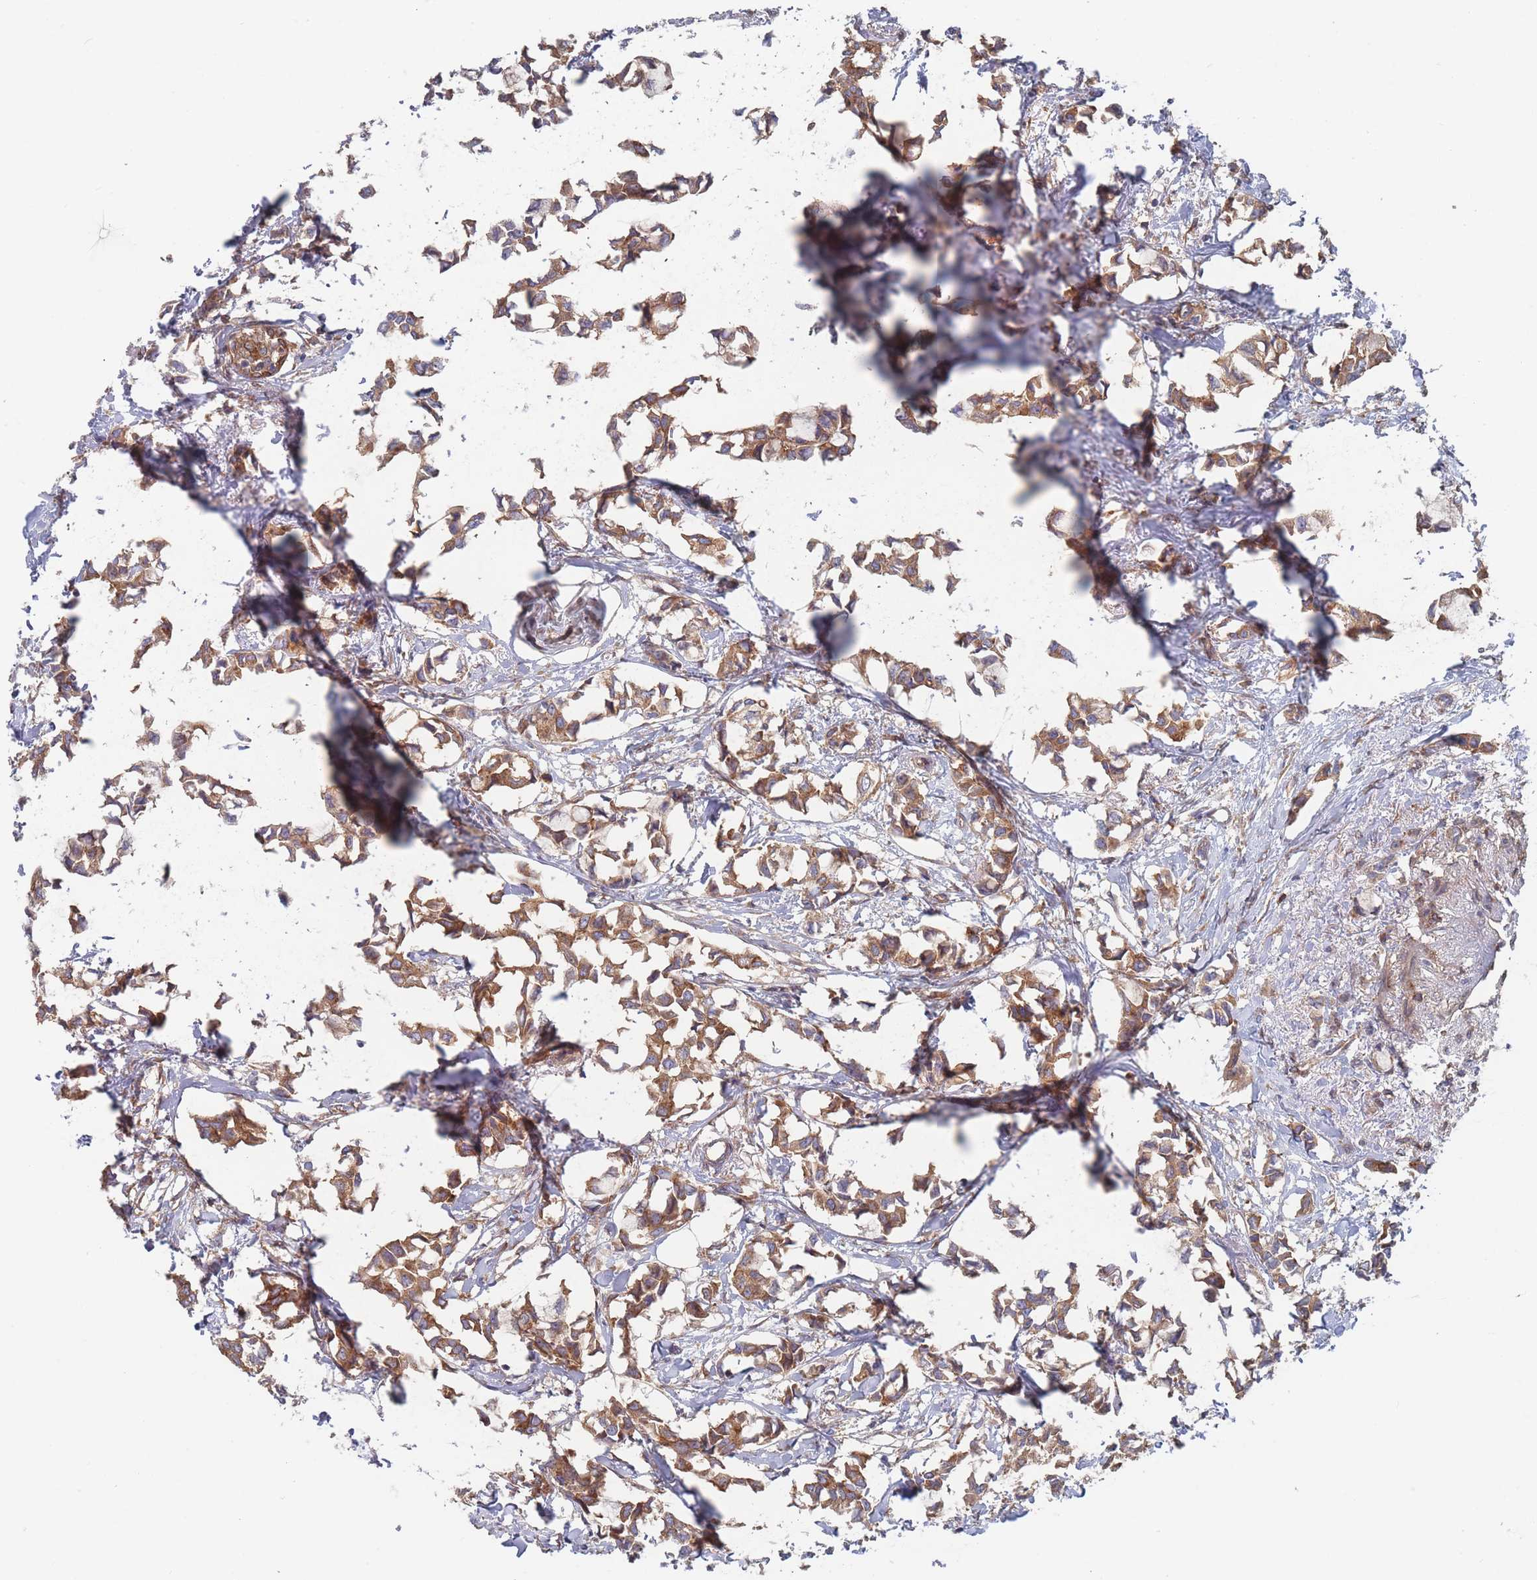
{"staining": {"intensity": "moderate", "quantity": ">75%", "location": "cytoplasmic/membranous"}, "tissue": "breast cancer", "cell_type": "Tumor cells", "image_type": "cancer", "snomed": [{"axis": "morphology", "description": "Duct carcinoma"}, {"axis": "topography", "description": "Breast"}], "caption": "Immunohistochemical staining of human breast cancer (intraductal carcinoma) exhibits medium levels of moderate cytoplasmic/membranous expression in about >75% of tumor cells. (Stains: DAB (3,3'-diaminobenzidine) in brown, nuclei in blue, Microscopy: brightfield microscopy at high magnification).", "gene": "KDSR", "patient": {"sex": "female", "age": 73}}